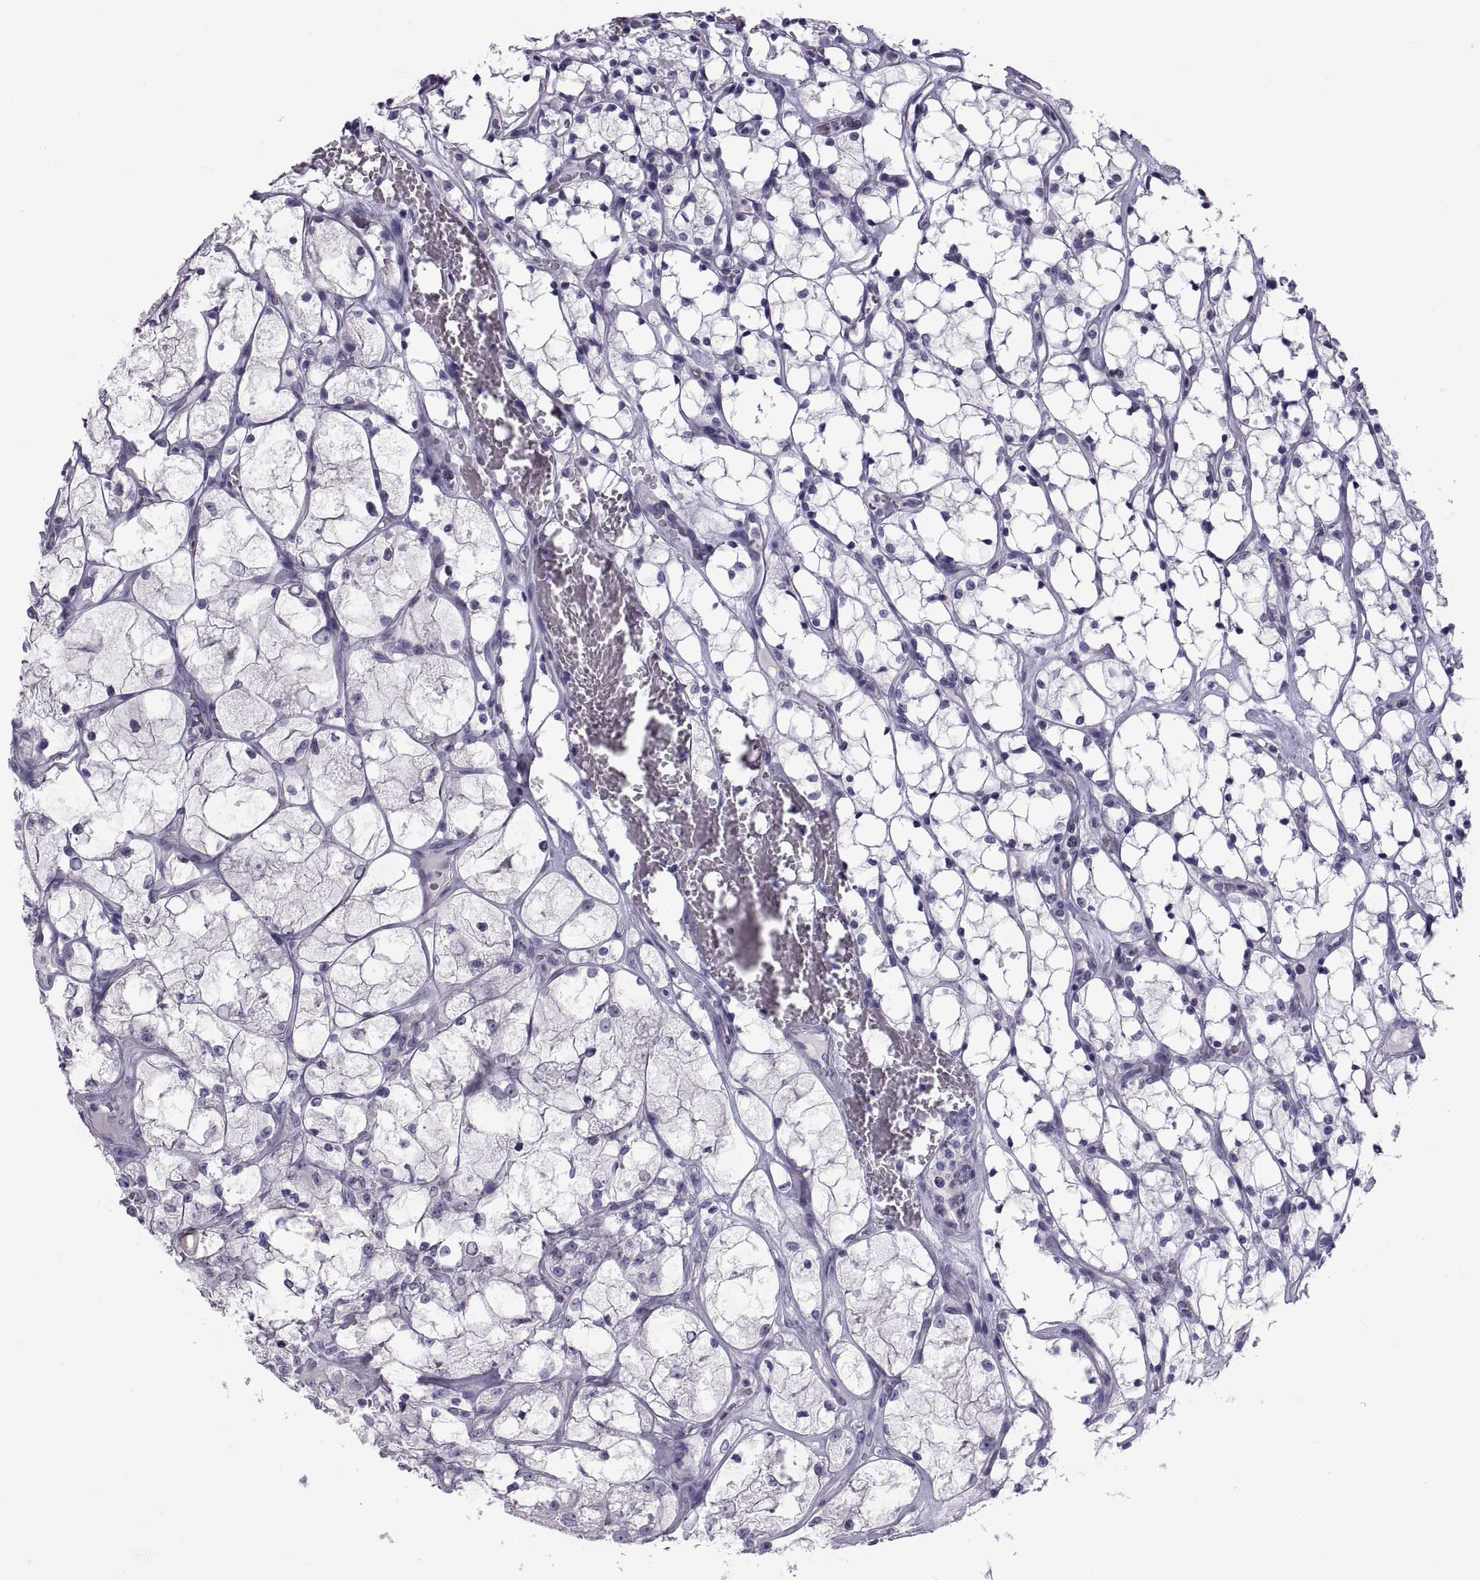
{"staining": {"intensity": "negative", "quantity": "none", "location": "none"}, "tissue": "renal cancer", "cell_type": "Tumor cells", "image_type": "cancer", "snomed": [{"axis": "morphology", "description": "Adenocarcinoma, NOS"}, {"axis": "topography", "description": "Kidney"}], "caption": "Tumor cells show no significant protein positivity in adenocarcinoma (renal). (DAB IHC with hematoxylin counter stain).", "gene": "MAGEB1", "patient": {"sex": "female", "age": 69}}